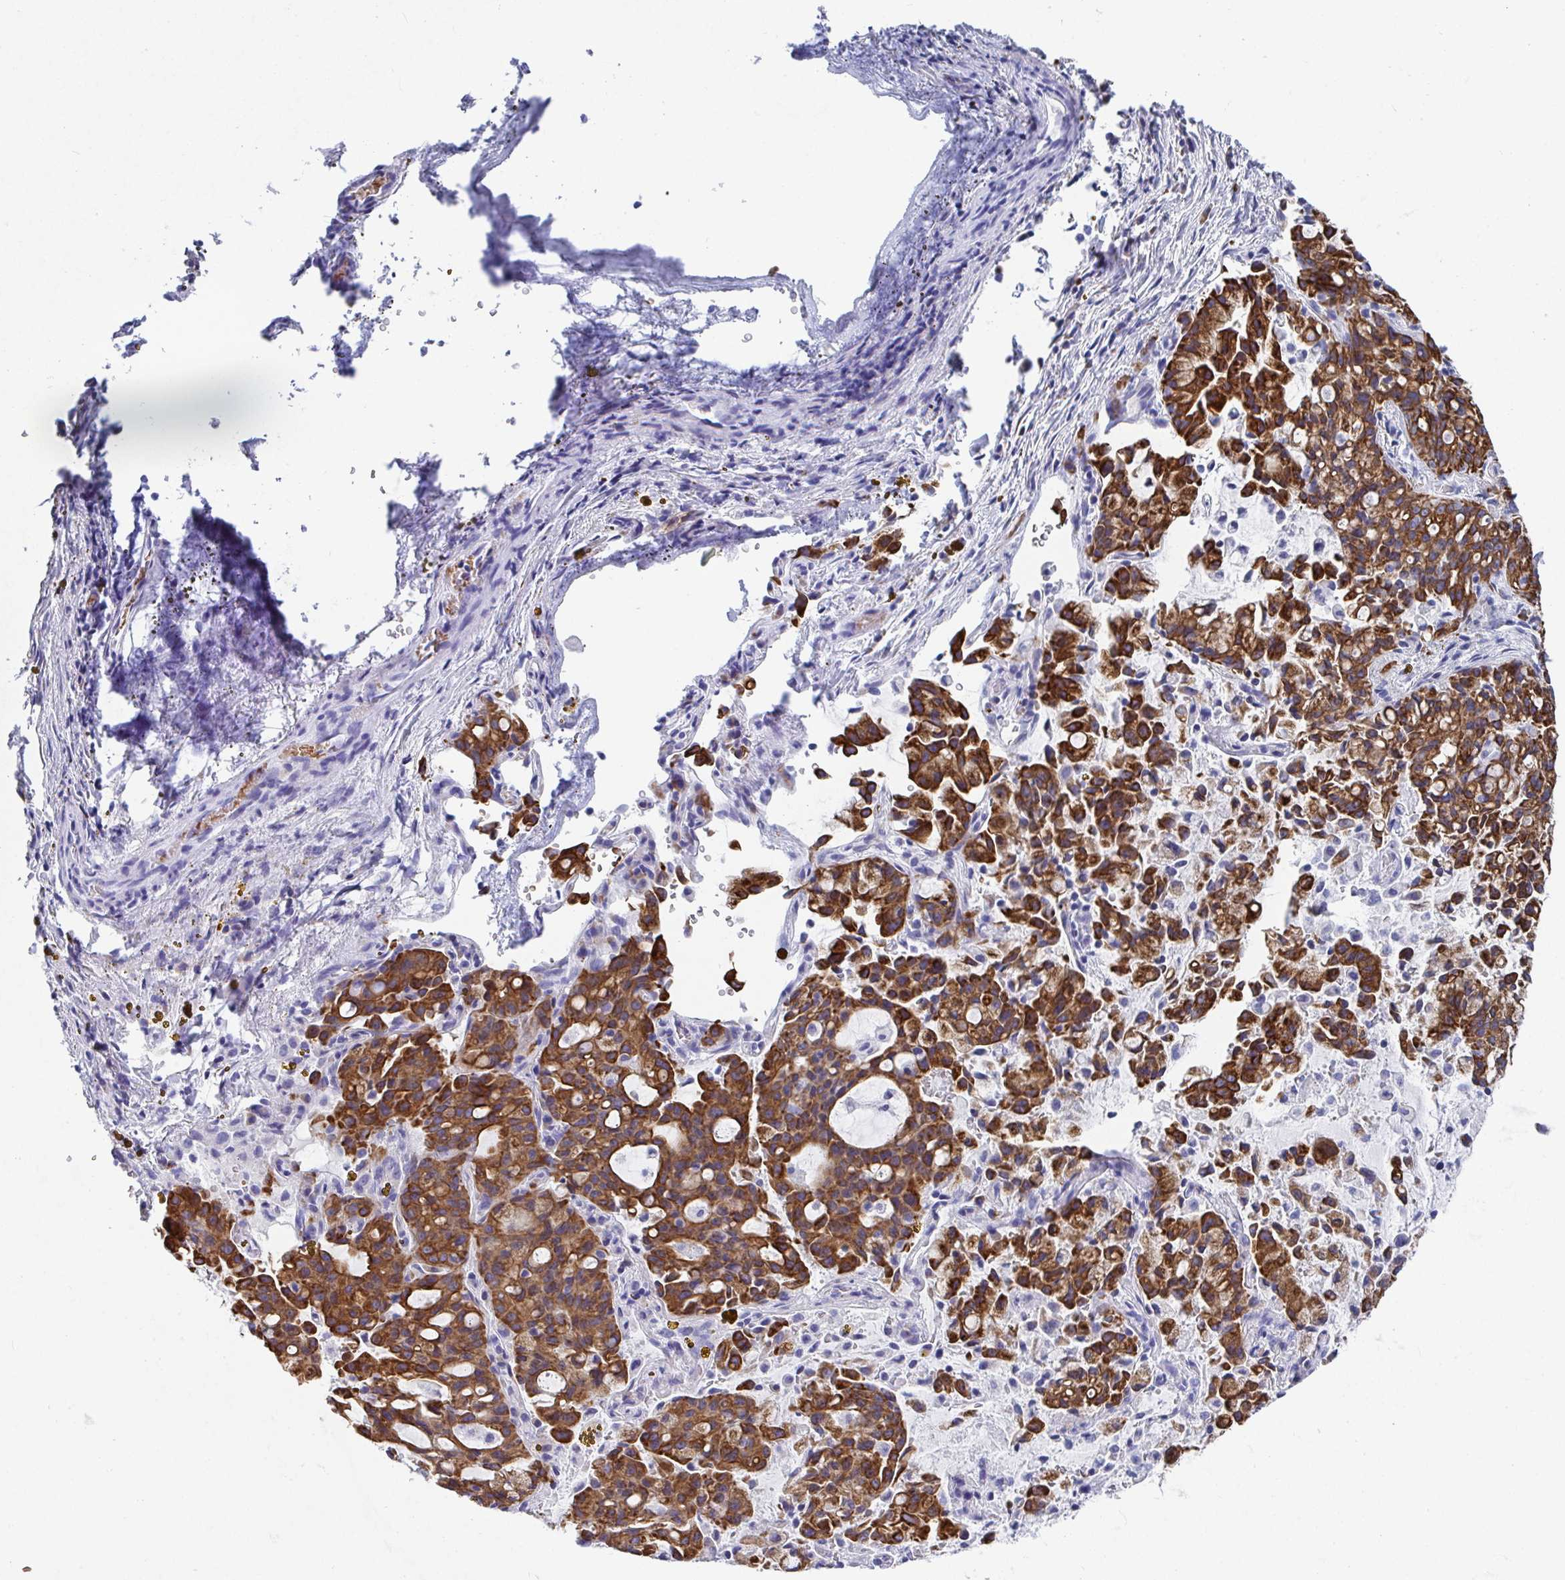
{"staining": {"intensity": "strong", "quantity": ">75%", "location": "cytoplasmic/membranous"}, "tissue": "lung cancer", "cell_type": "Tumor cells", "image_type": "cancer", "snomed": [{"axis": "morphology", "description": "Adenocarcinoma, NOS"}, {"axis": "topography", "description": "Lung"}], "caption": "Immunohistochemistry histopathology image of neoplastic tissue: human lung cancer (adenocarcinoma) stained using immunohistochemistry (IHC) exhibits high levels of strong protein expression localized specifically in the cytoplasmic/membranous of tumor cells, appearing as a cytoplasmic/membranous brown color.", "gene": "CLDN8", "patient": {"sex": "female", "age": 44}}